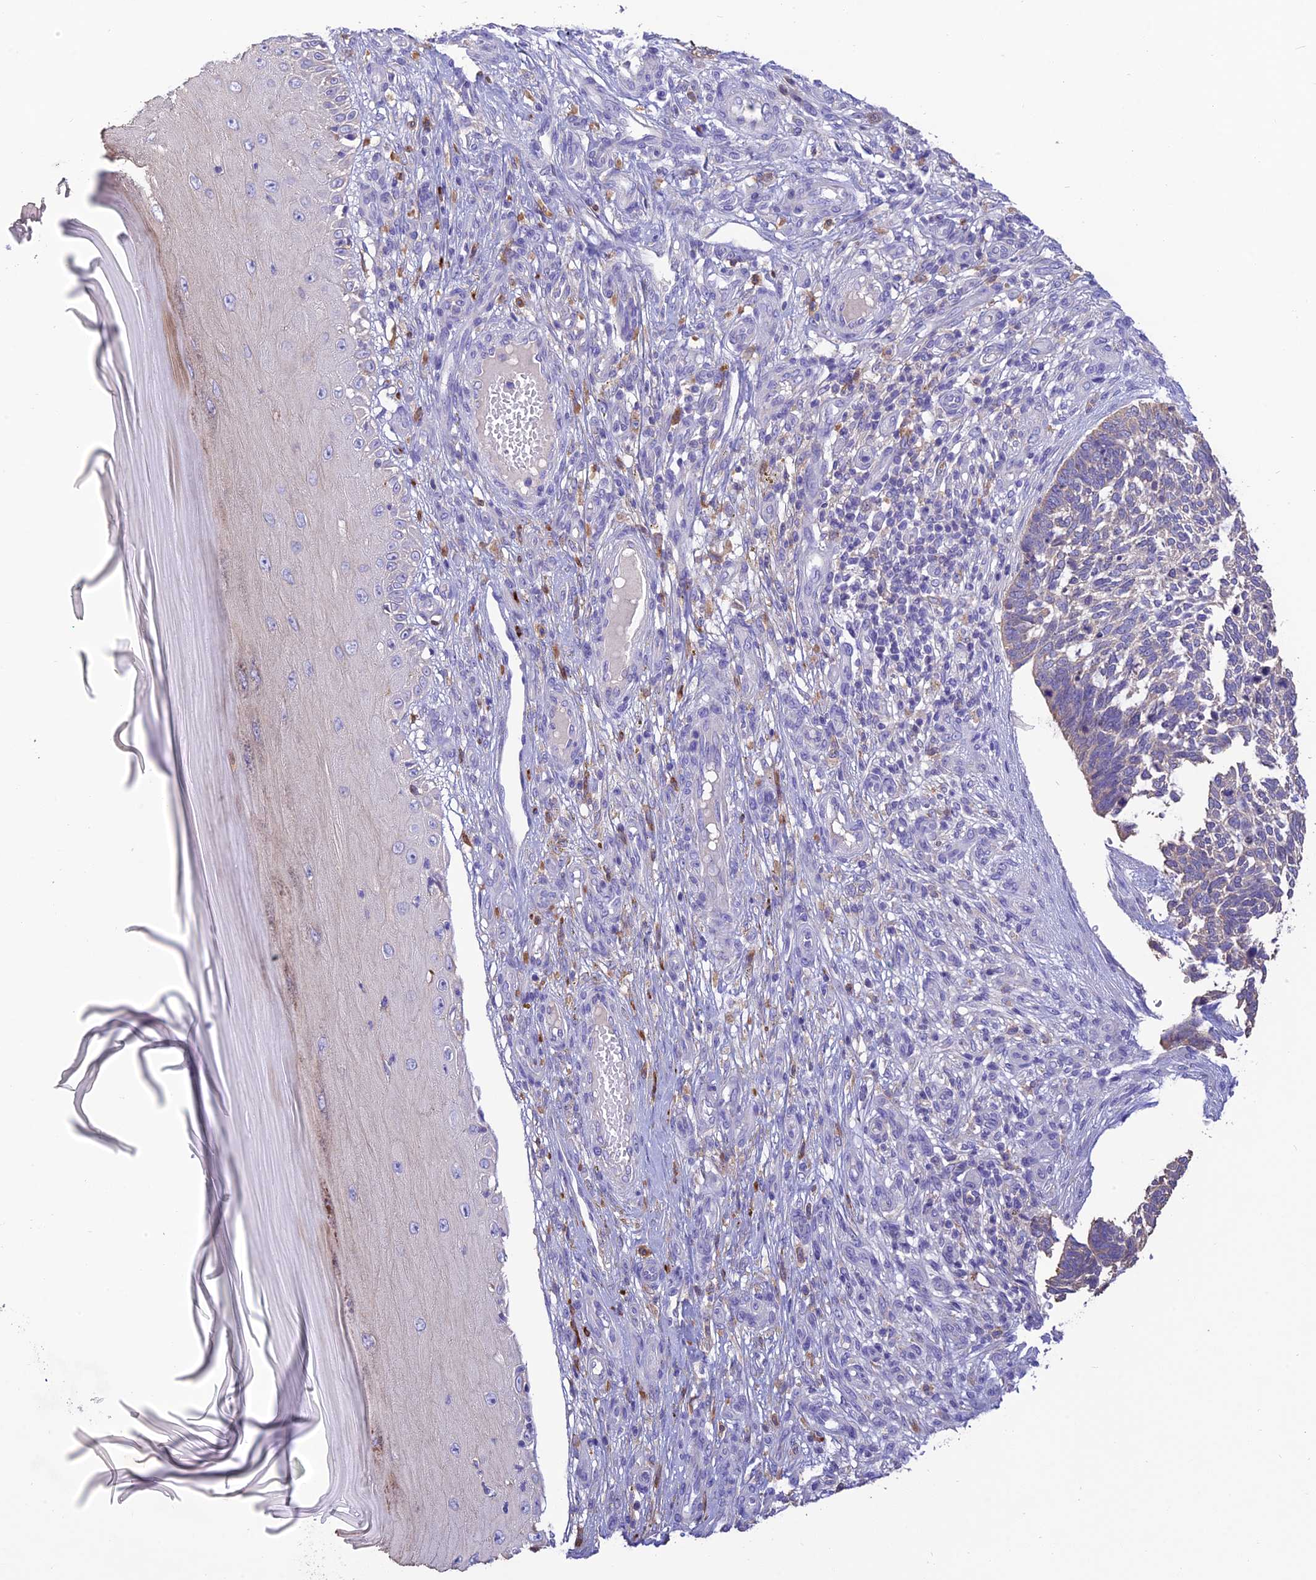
{"staining": {"intensity": "negative", "quantity": "none", "location": "none"}, "tissue": "skin cancer", "cell_type": "Tumor cells", "image_type": "cancer", "snomed": [{"axis": "morphology", "description": "Basal cell carcinoma"}, {"axis": "topography", "description": "Skin"}], "caption": "The immunohistochemistry (IHC) micrograph has no significant positivity in tumor cells of skin cancer tissue. (Stains: DAB (3,3'-diaminobenzidine) immunohistochemistry (IHC) with hematoxylin counter stain, Microscopy: brightfield microscopy at high magnification).", "gene": "SFT2D2", "patient": {"sex": "male", "age": 88}}